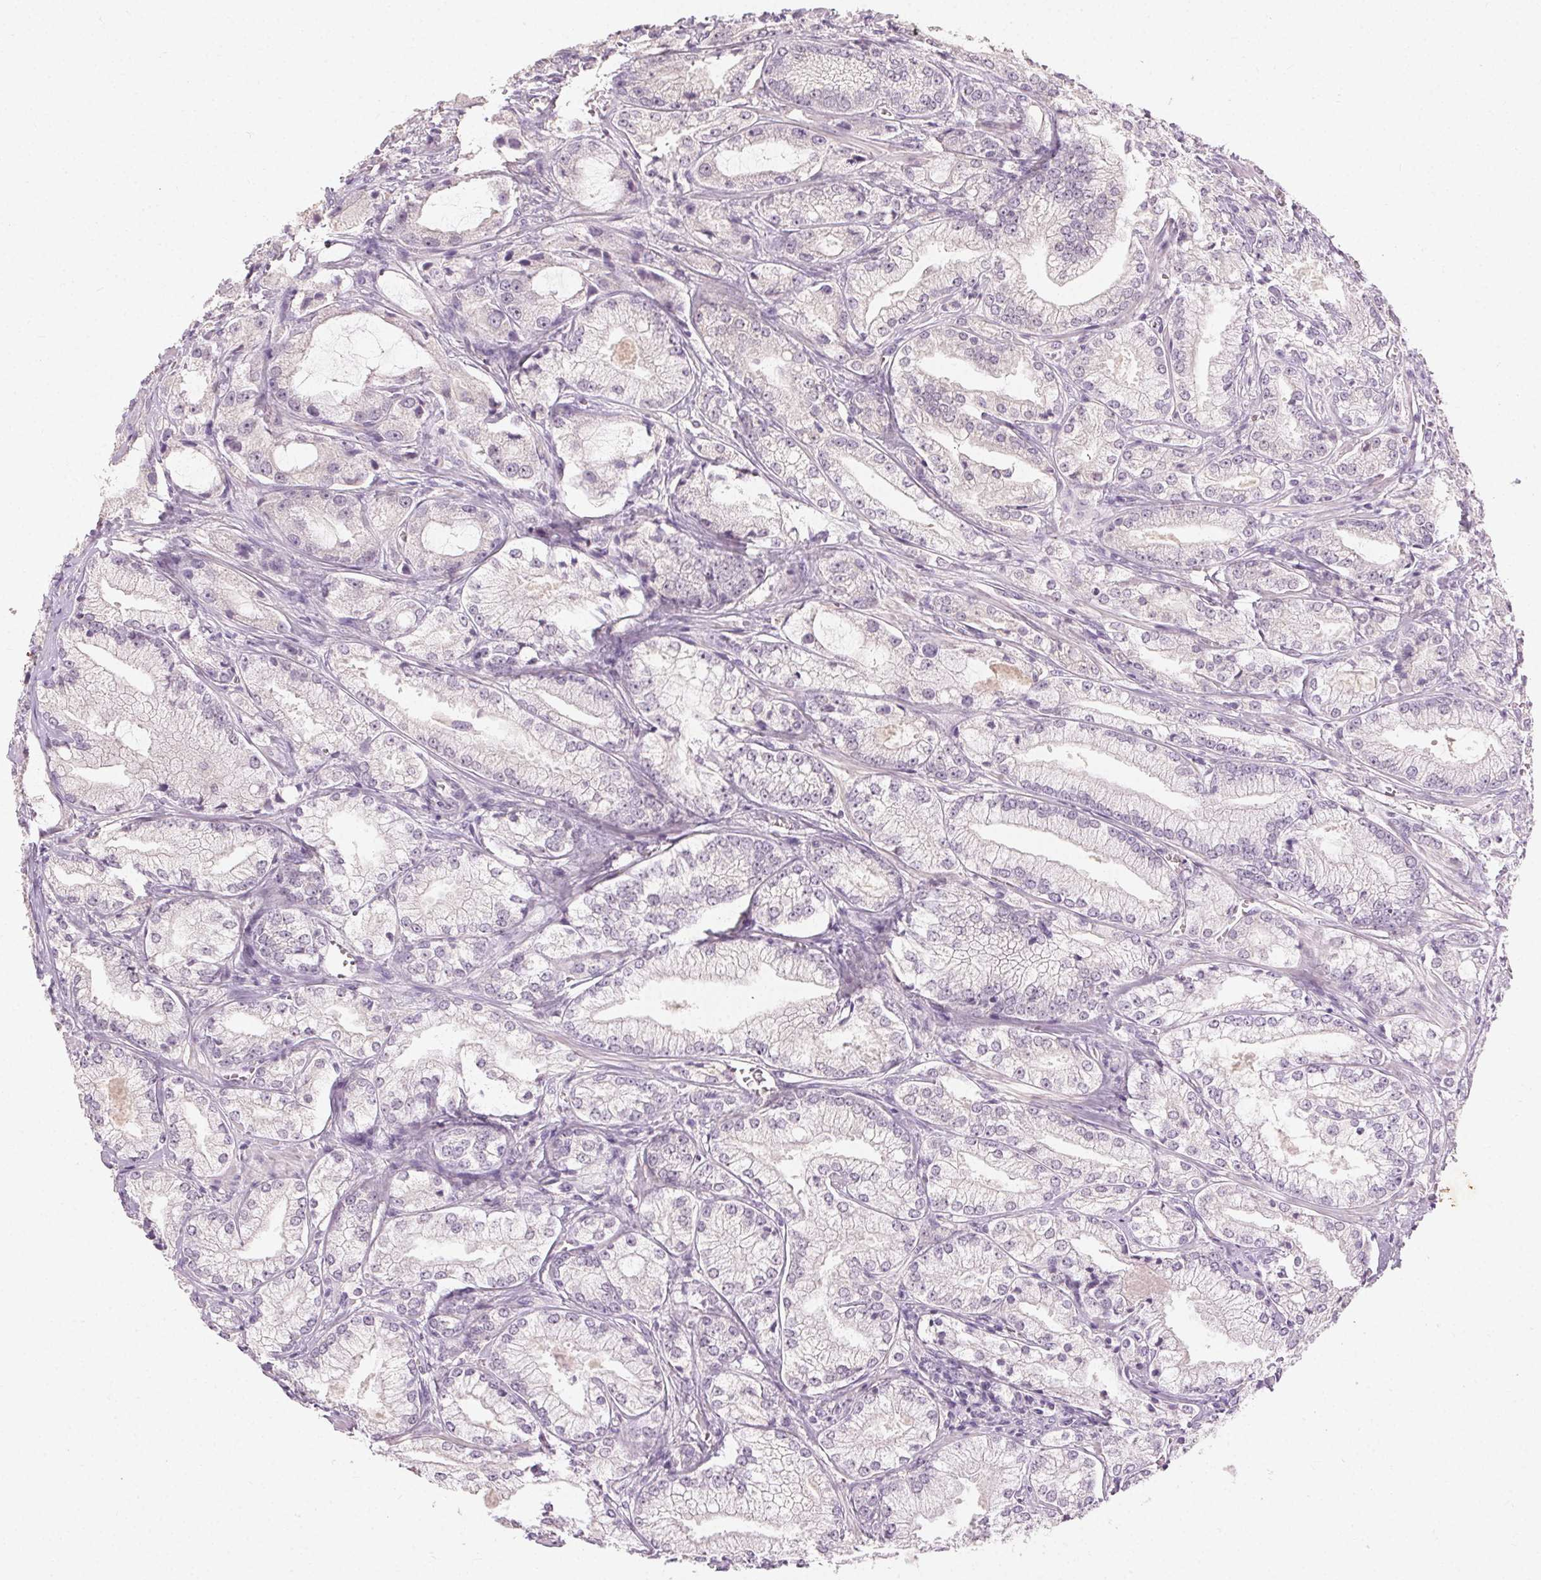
{"staining": {"intensity": "negative", "quantity": "none", "location": "none"}, "tissue": "prostate cancer", "cell_type": "Tumor cells", "image_type": "cancer", "snomed": [{"axis": "morphology", "description": "Adenocarcinoma, High grade"}, {"axis": "topography", "description": "Prostate"}], "caption": "Prostate high-grade adenocarcinoma was stained to show a protein in brown. There is no significant staining in tumor cells. (Immunohistochemistry, brightfield microscopy, high magnification).", "gene": "CLTRN", "patient": {"sex": "male", "age": 64}}